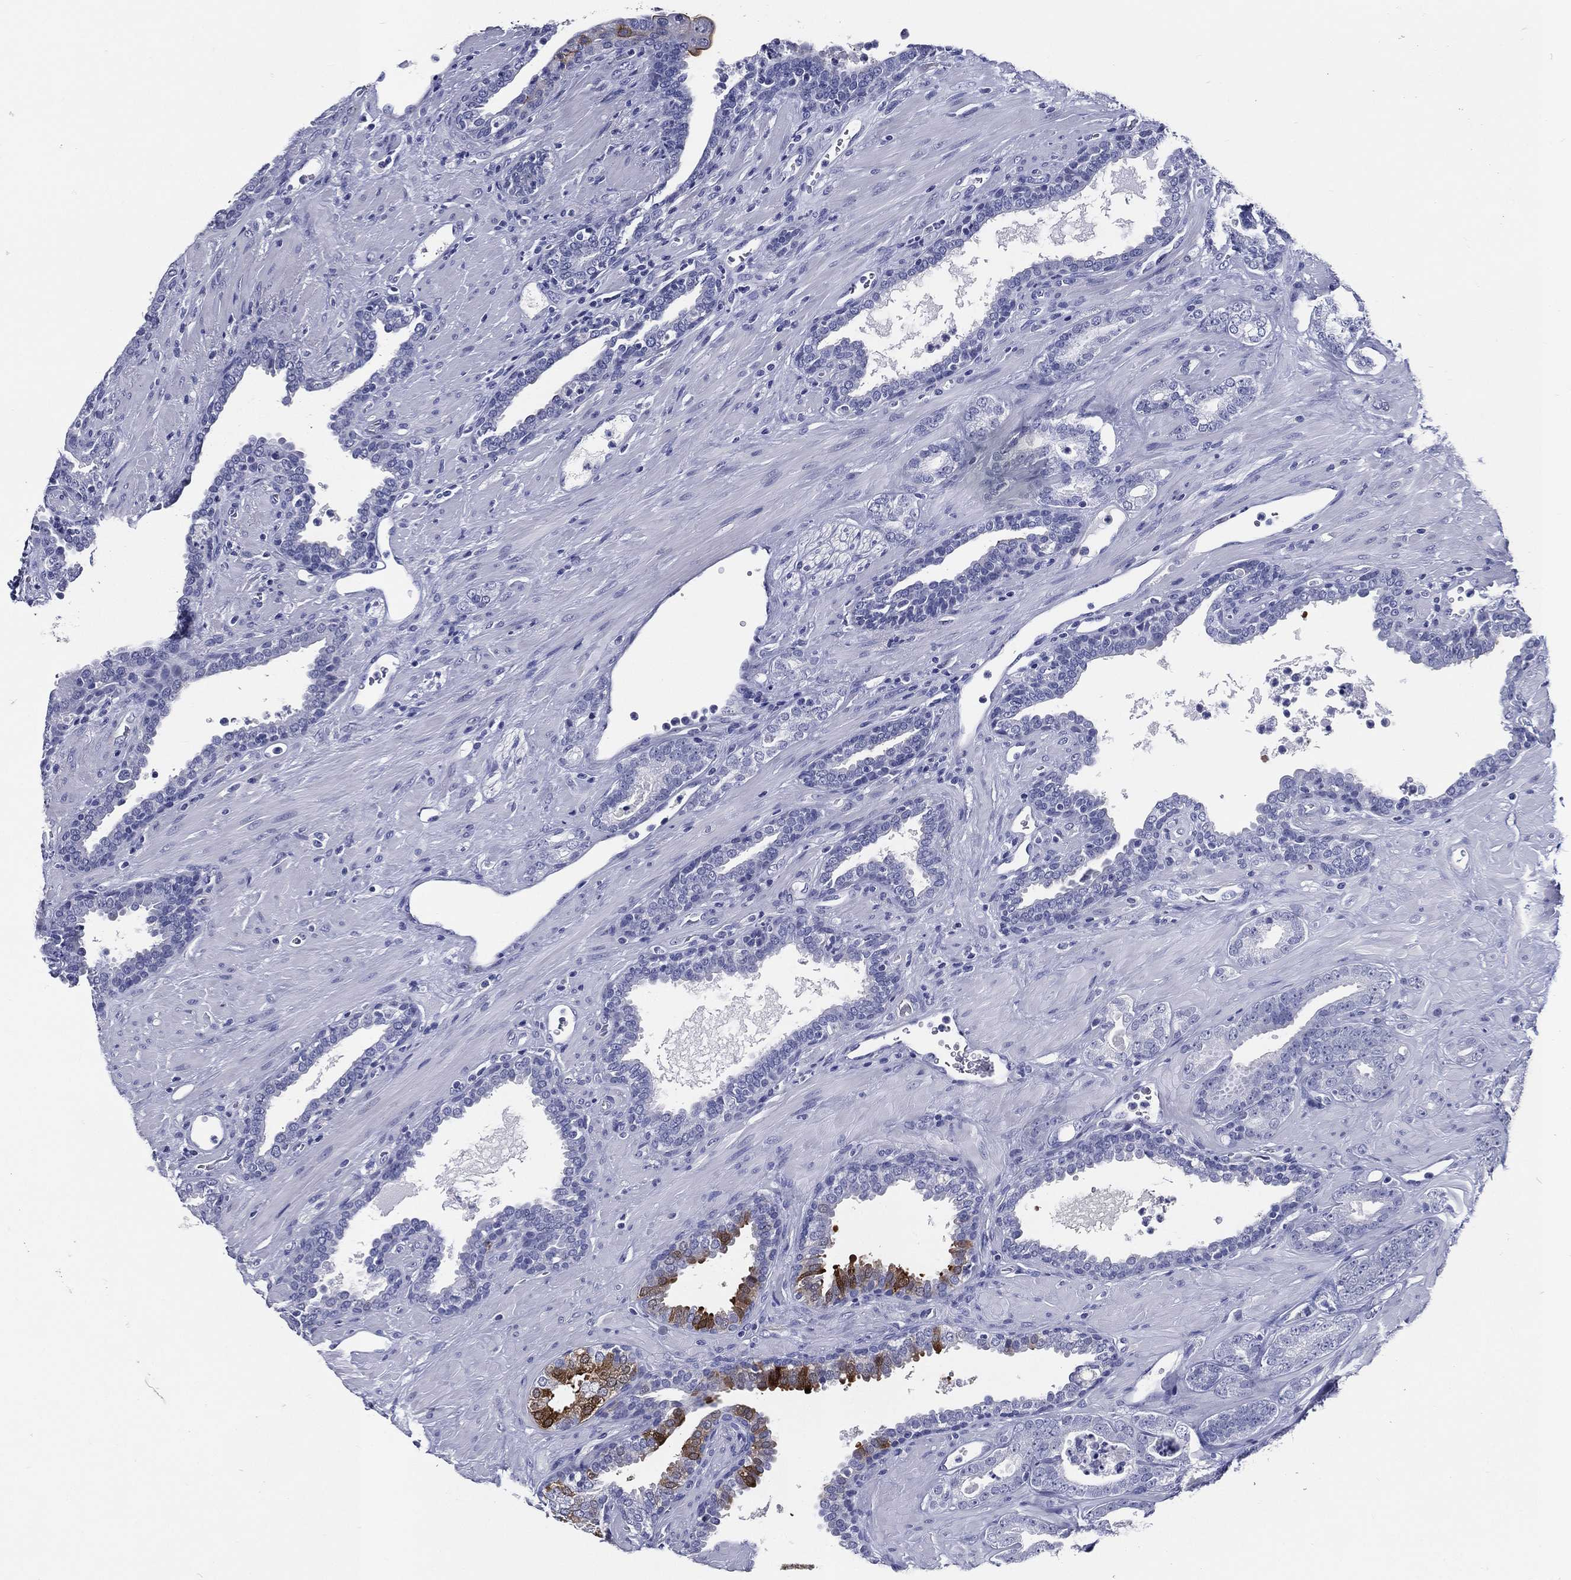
{"staining": {"intensity": "negative", "quantity": "none", "location": "none"}, "tissue": "prostate cancer", "cell_type": "Tumor cells", "image_type": "cancer", "snomed": [{"axis": "morphology", "description": "Adenocarcinoma, Low grade"}, {"axis": "topography", "description": "Prostate"}], "caption": "Immunohistochemical staining of human prostate low-grade adenocarcinoma reveals no significant expression in tumor cells.", "gene": "ACE2", "patient": {"sex": "male", "age": 61}}